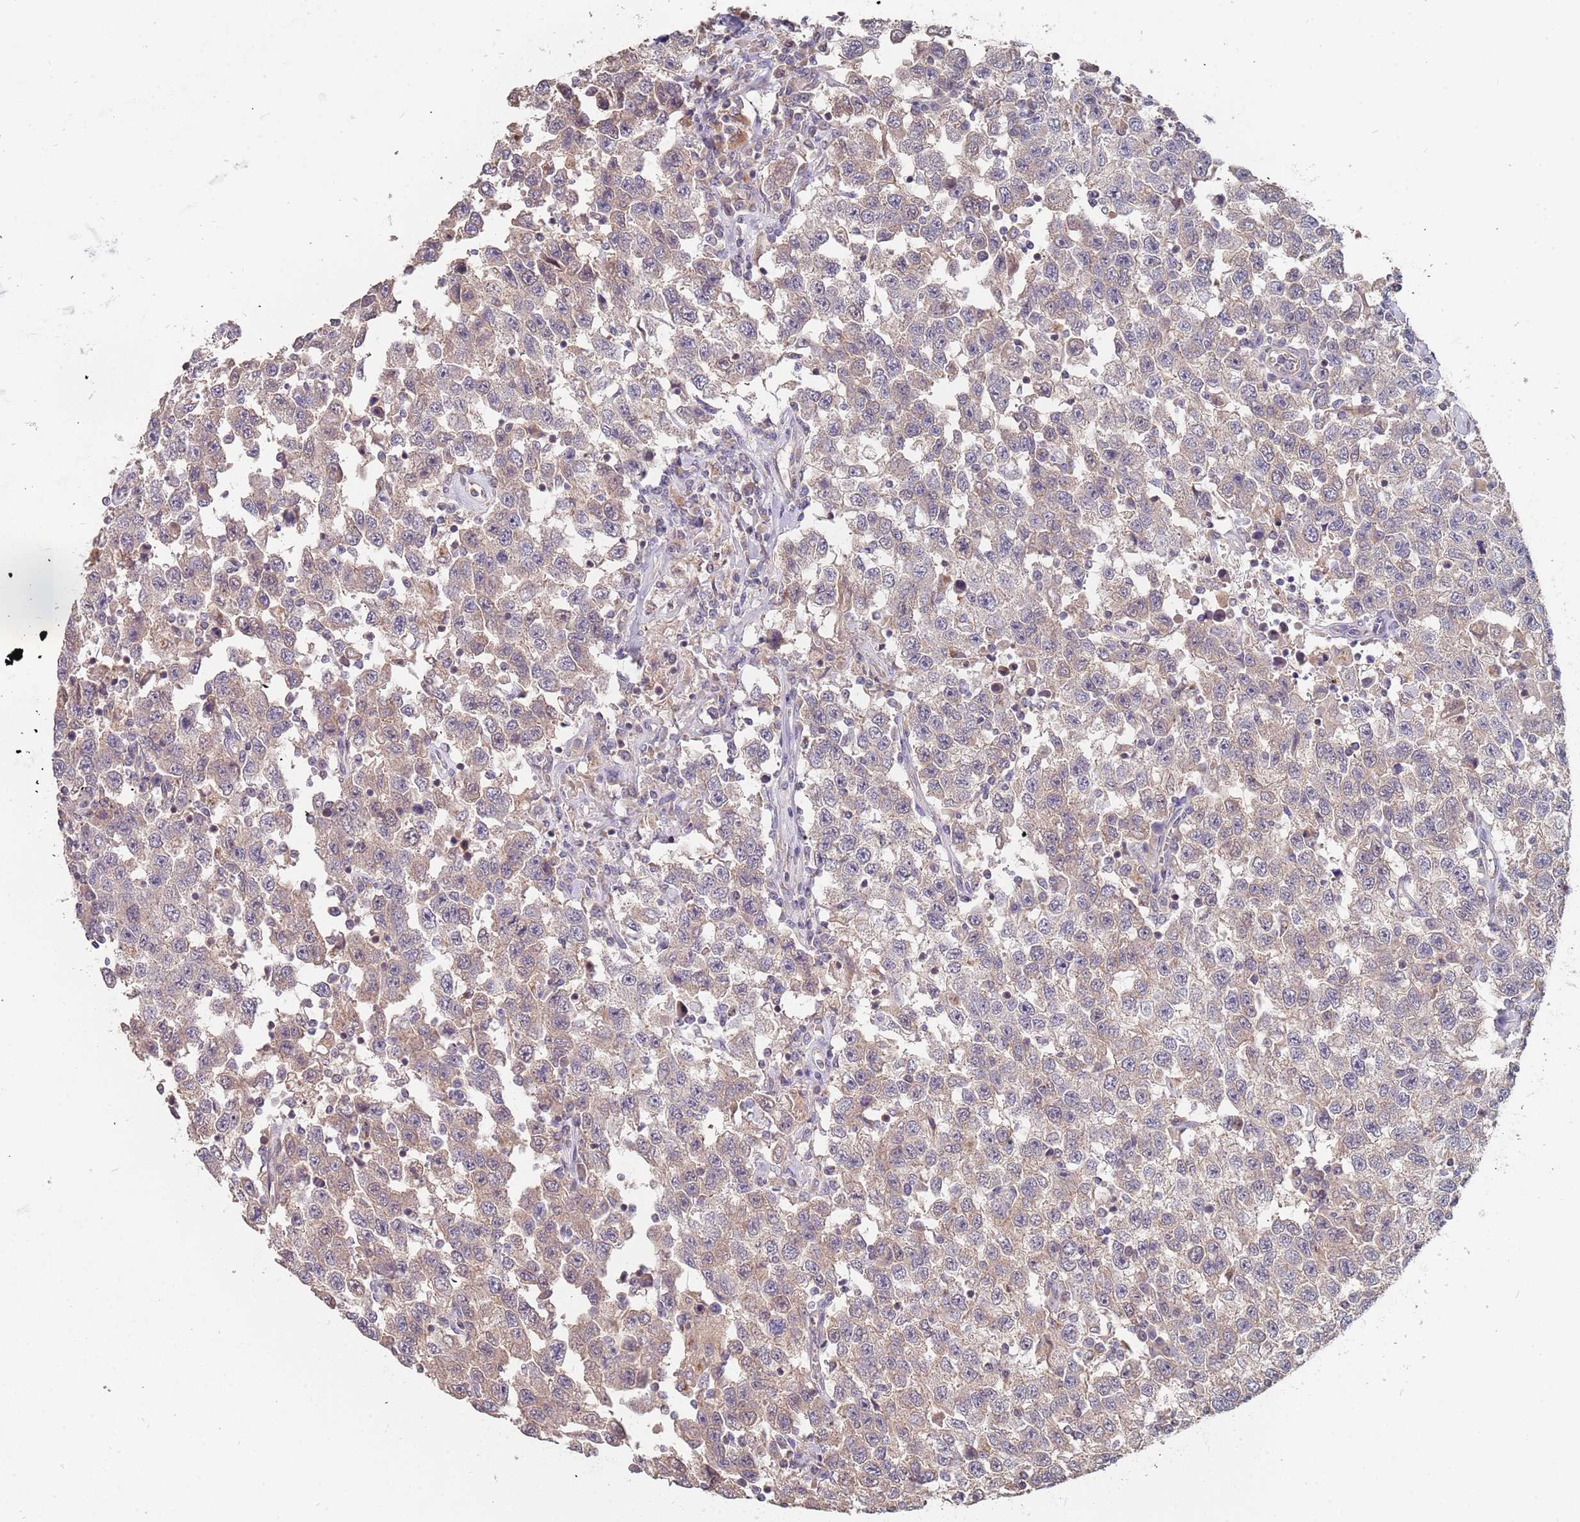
{"staining": {"intensity": "weak", "quantity": "25%-75%", "location": "cytoplasmic/membranous"}, "tissue": "testis cancer", "cell_type": "Tumor cells", "image_type": "cancer", "snomed": [{"axis": "morphology", "description": "Seminoma, NOS"}, {"axis": "topography", "description": "Testis"}], "caption": "IHC staining of testis cancer, which reveals low levels of weak cytoplasmic/membranous positivity in approximately 25%-75% of tumor cells indicating weak cytoplasmic/membranous protein staining. The staining was performed using DAB (brown) for protein detection and nuclei were counterstained in hematoxylin (blue).", "gene": "TCEANC2", "patient": {"sex": "male", "age": 41}}